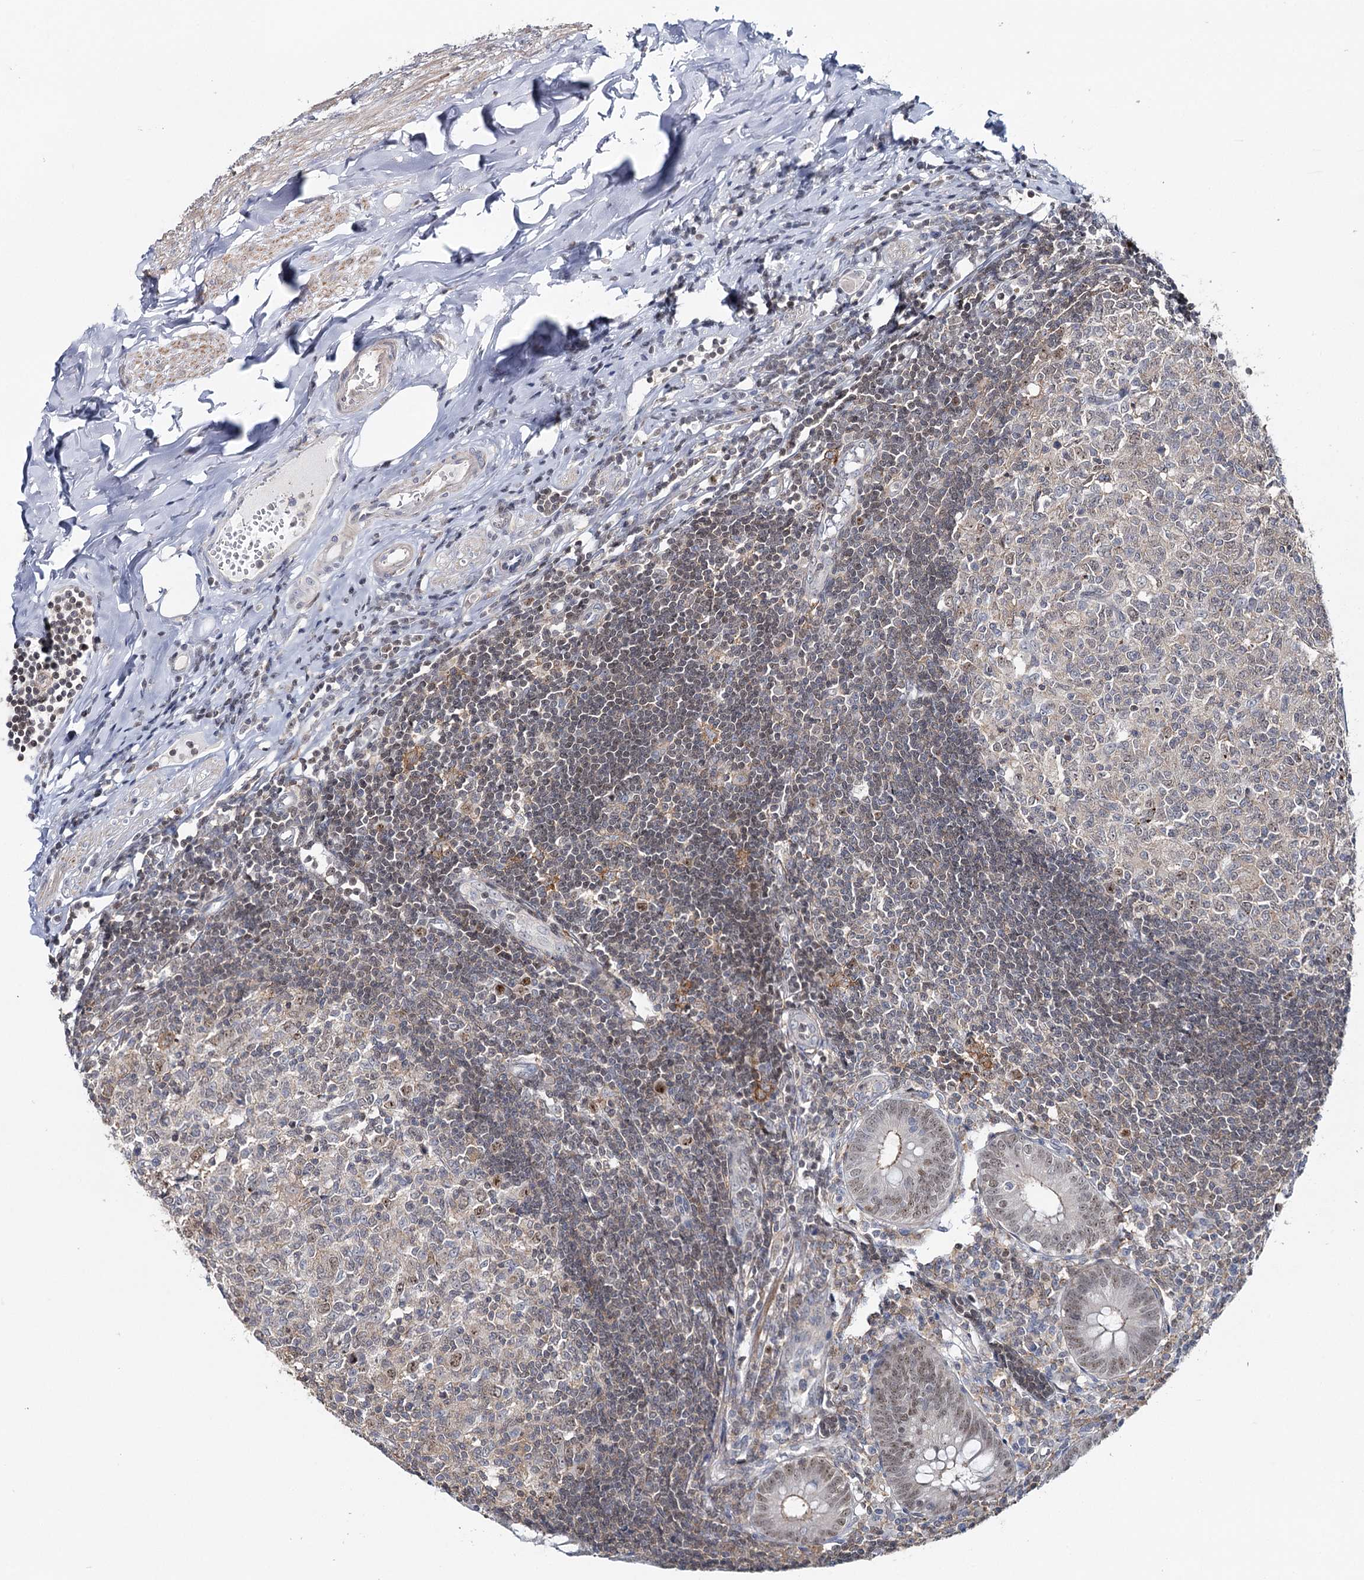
{"staining": {"intensity": "moderate", "quantity": ">75%", "location": "nuclear"}, "tissue": "appendix", "cell_type": "Glandular cells", "image_type": "normal", "snomed": [{"axis": "morphology", "description": "Normal tissue, NOS"}, {"axis": "topography", "description": "Appendix"}], "caption": "Immunohistochemistry (IHC) staining of unremarkable appendix, which reveals medium levels of moderate nuclear staining in about >75% of glandular cells indicating moderate nuclear protein staining. The staining was performed using DAB (3,3'-diaminobenzidine) (brown) for protein detection and nuclei were counterstained in hematoxylin (blue).", "gene": "ZC3H8", "patient": {"sex": "female", "age": 54}}